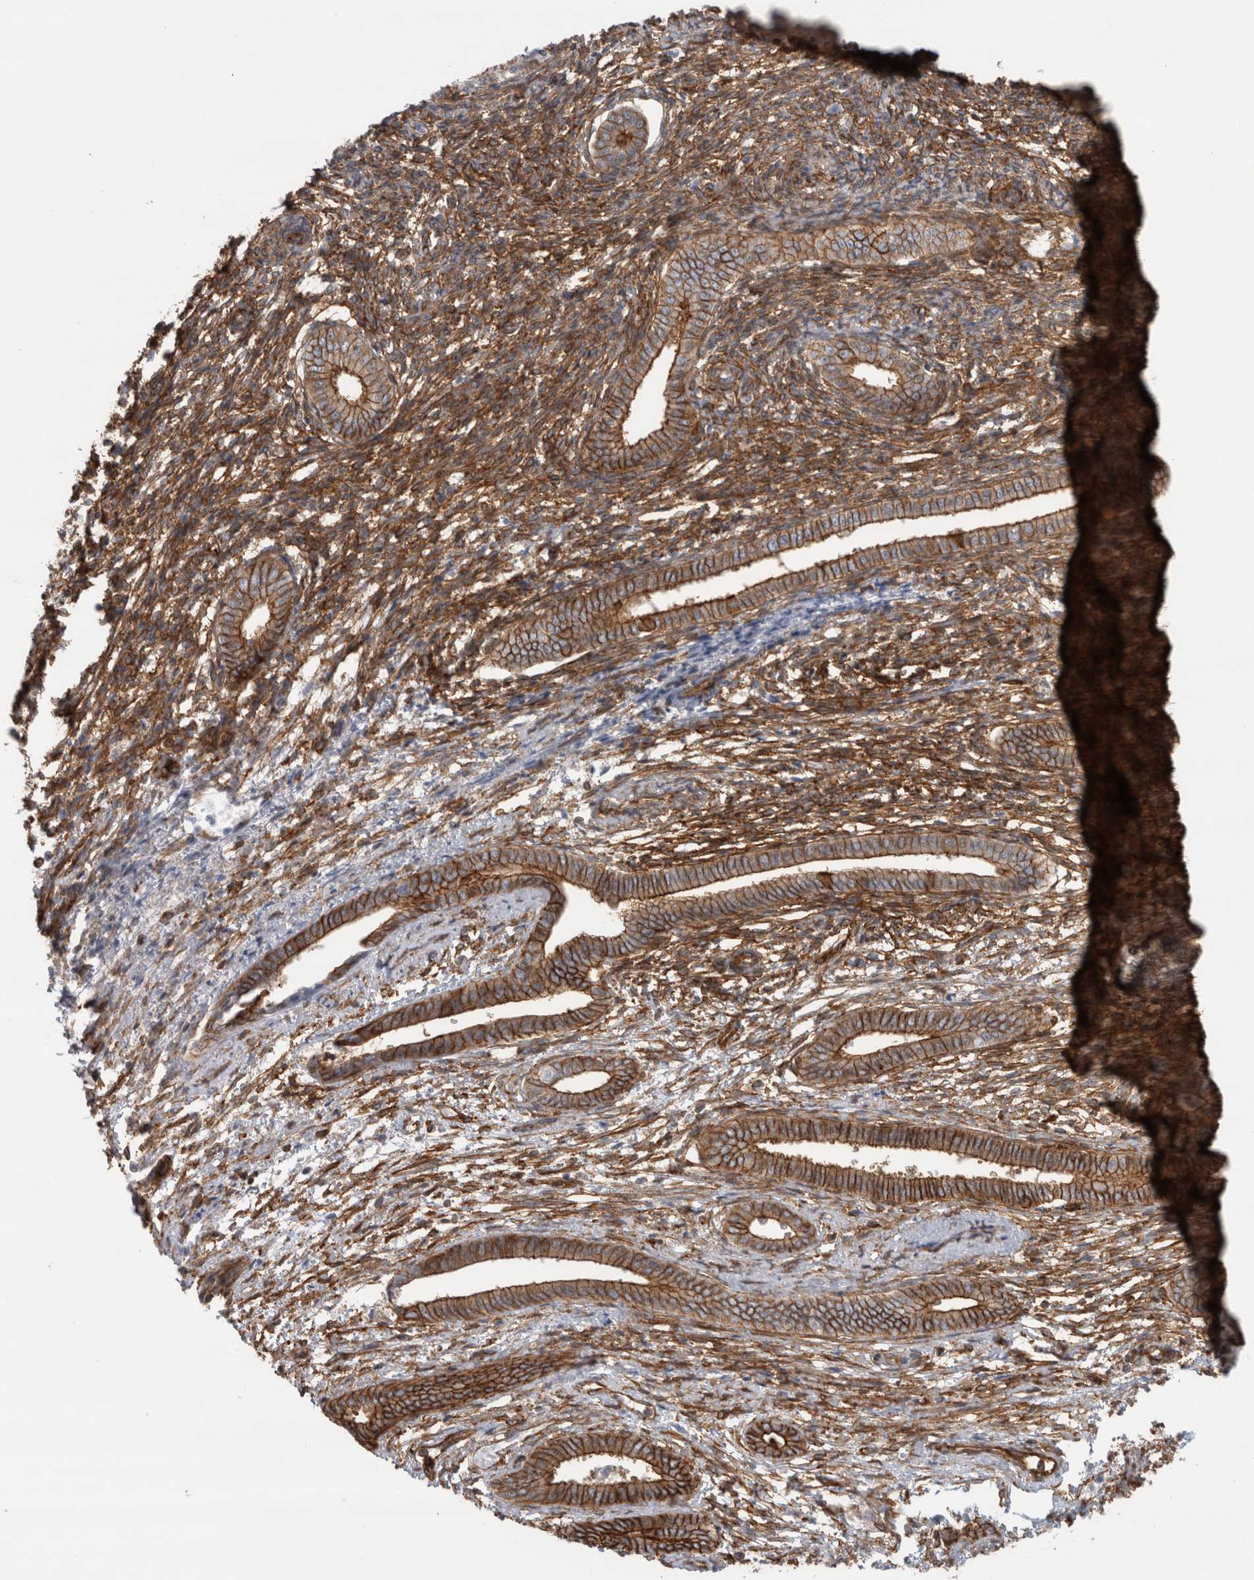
{"staining": {"intensity": "strong", "quantity": "25%-75%", "location": "cytoplasmic/membranous"}, "tissue": "endometrium", "cell_type": "Cells in endometrial stroma", "image_type": "normal", "snomed": [{"axis": "morphology", "description": "Normal tissue, NOS"}, {"axis": "topography", "description": "Endometrium"}], "caption": "Protein positivity by IHC demonstrates strong cytoplasmic/membranous staining in approximately 25%-75% of cells in endometrial stroma in benign endometrium.", "gene": "AHNAK", "patient": {"sex": "female", "age": 56}}